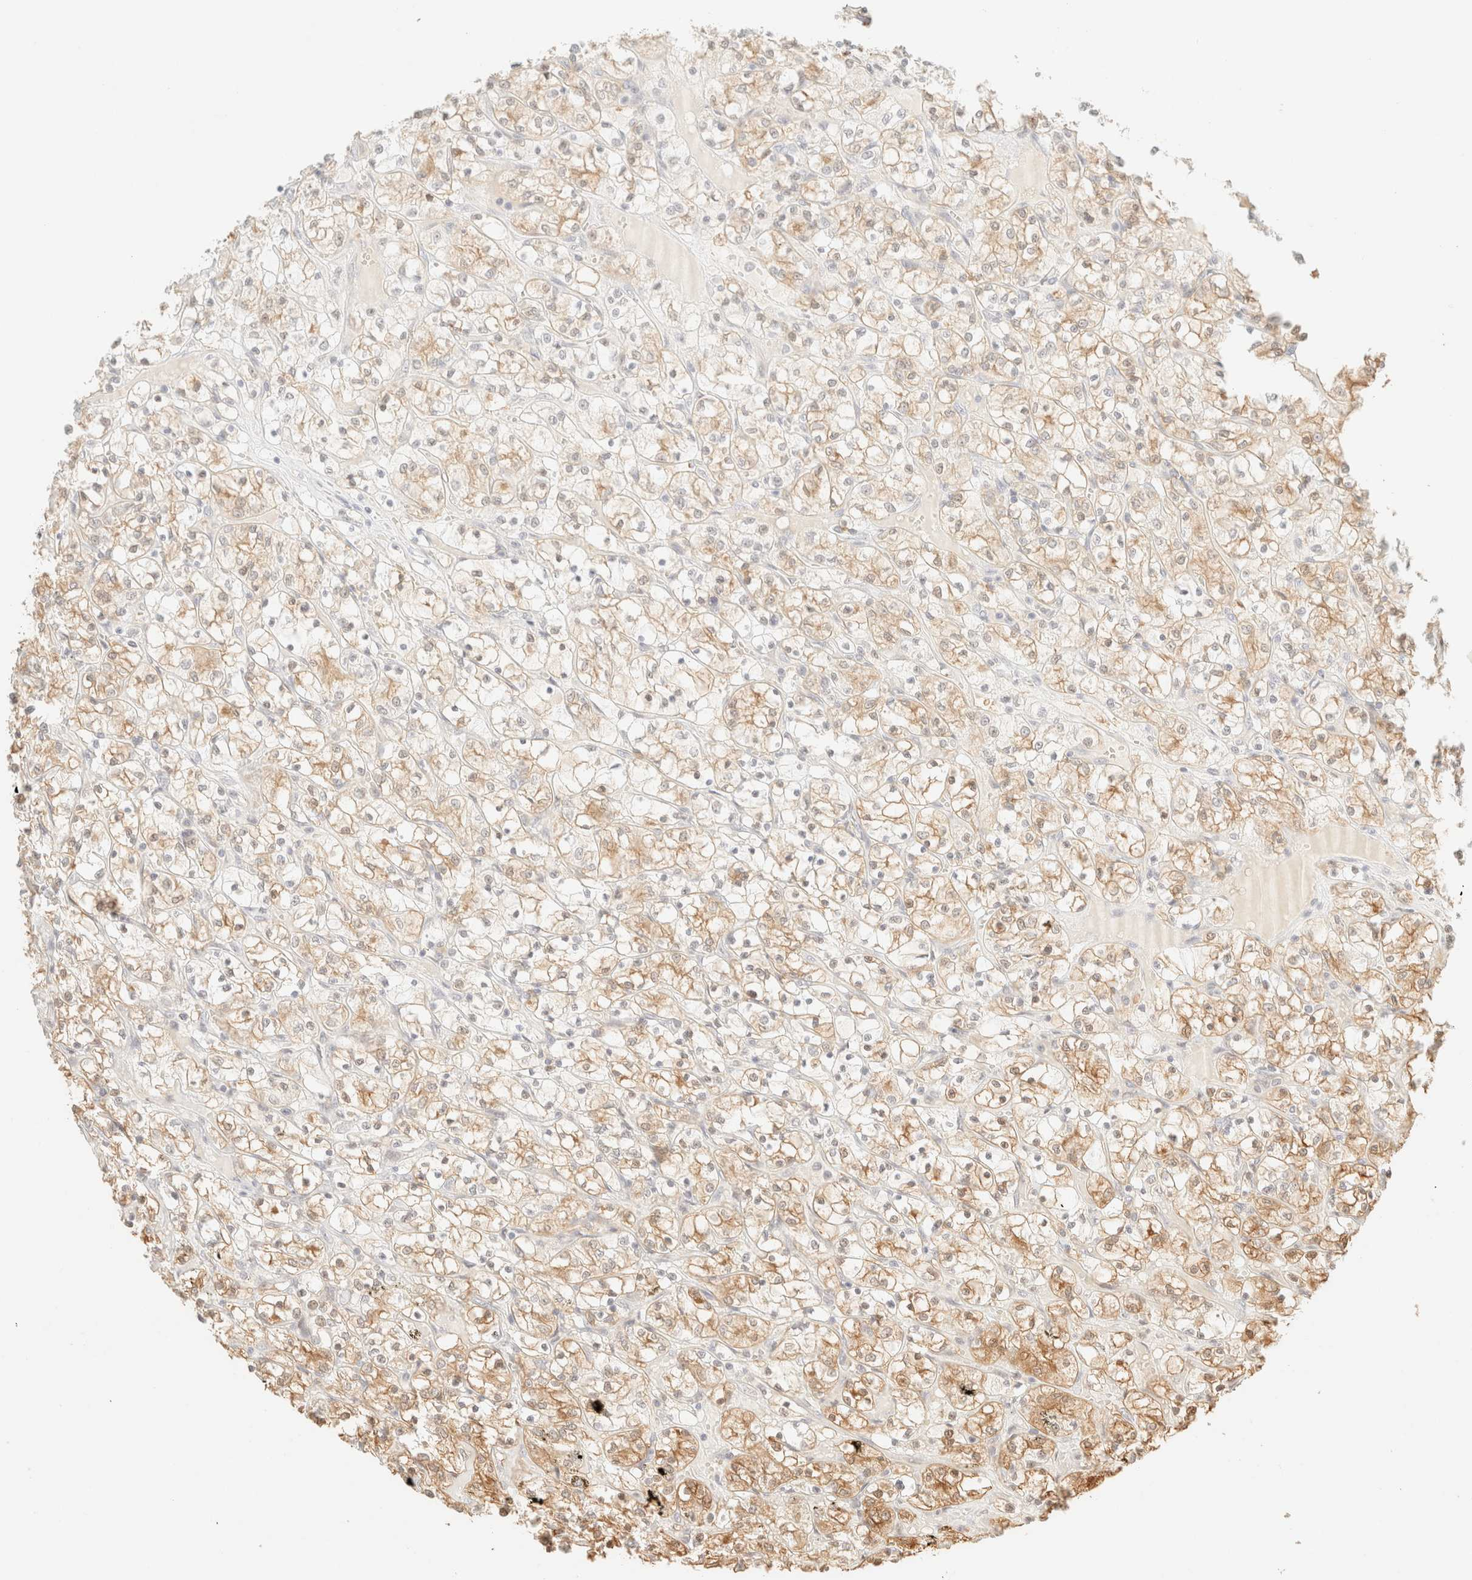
{"staining": {"intensity": "moderate", "quantity": "25%-75%", "location": "cytoplasmic/membranous"}, "tissue": "renal cancer", "cell_type": "Tumor cells", "image_type": "cancer", "snomed": [{"axis": "morphology", "description": "Adenocarcinoma, NOS"}, {"axis": "topography", "description": "Kidney"}], "caption": "Immunohistochemistry of human renal adenocarcinoma shows medium levels of moderate cytoplasmic/membranous expression in about 25%-75% of tumor cells.", "gene": "TSR1", "patient": {"sex": "female", "age": 69}}